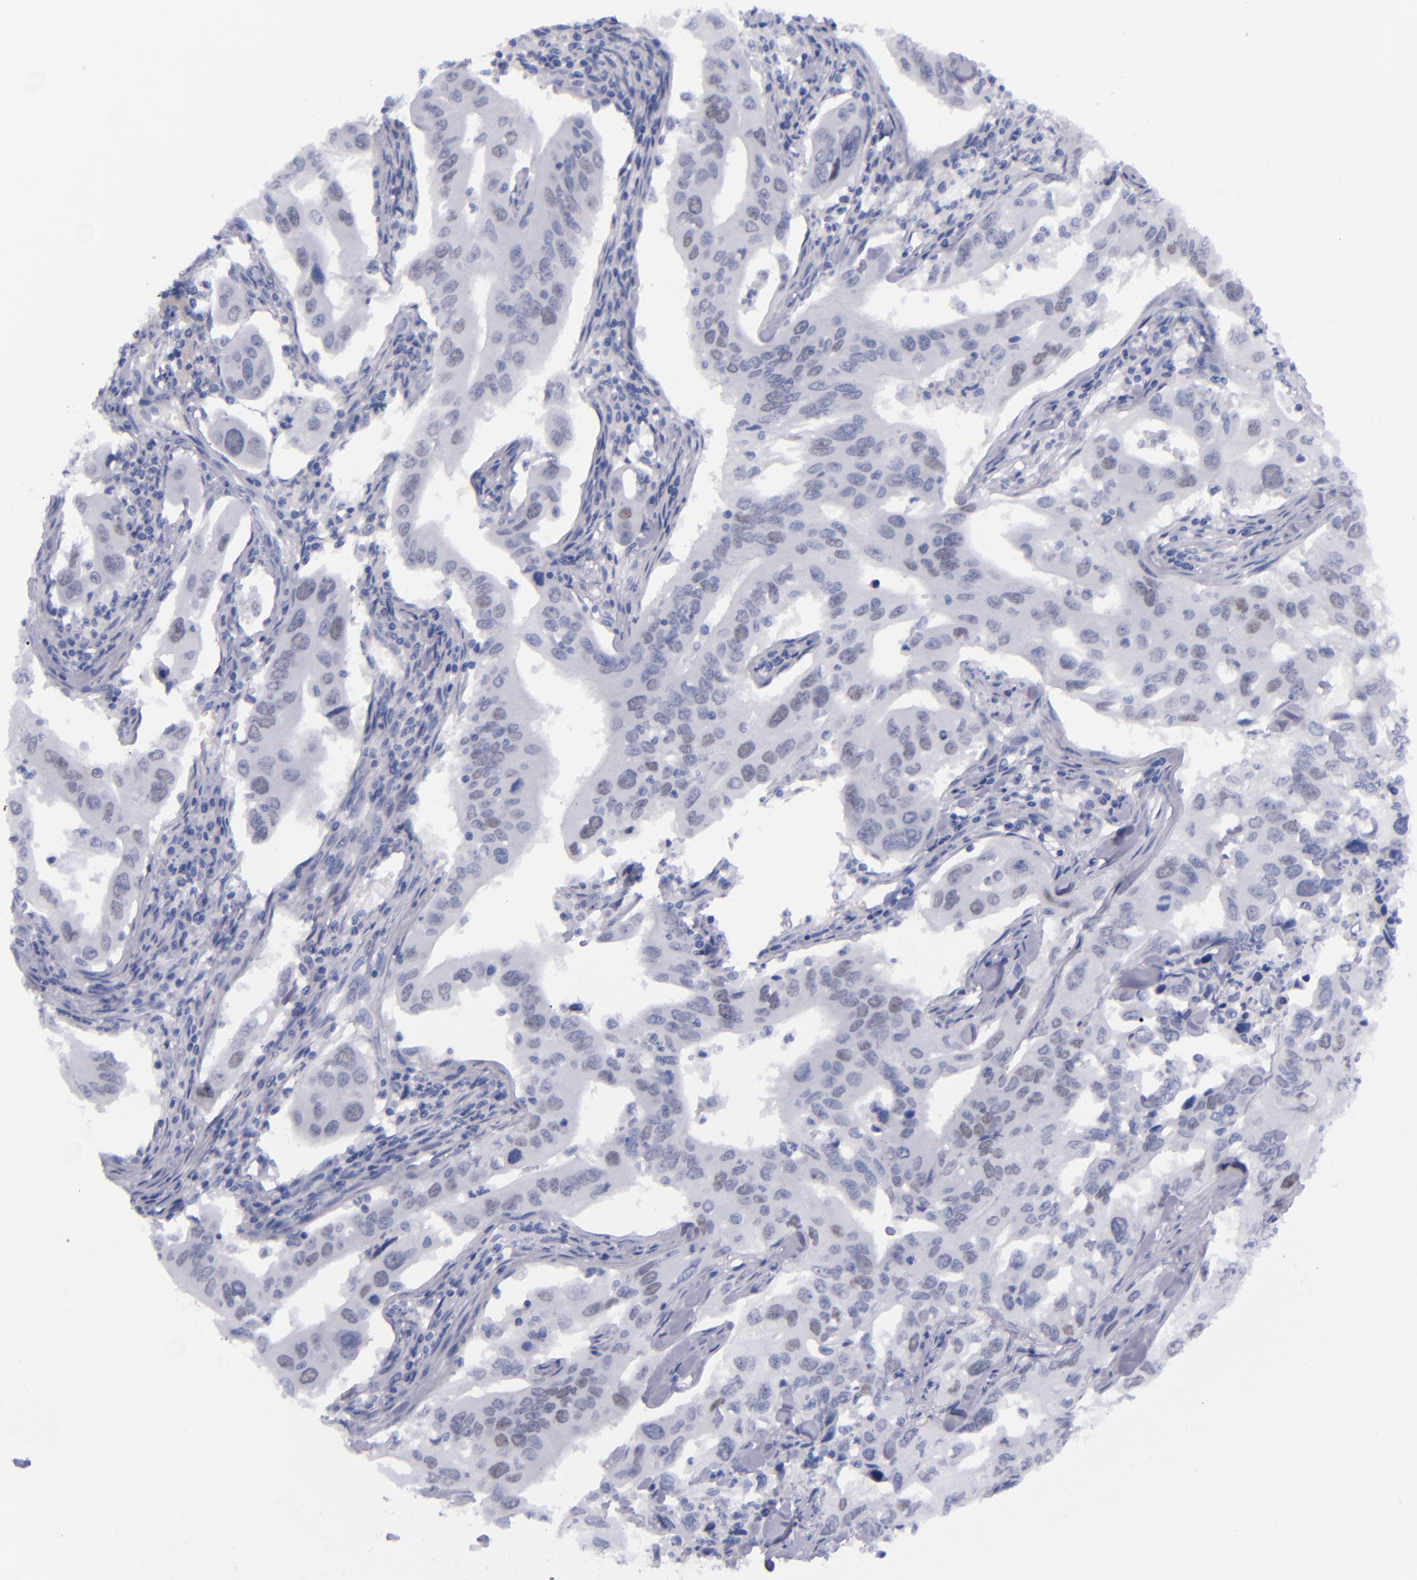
{"staining": {"intensity": "weak", "quantity": "<25%", "location": "nuclear"}, "tissue": "lung cancer", "cell_type": "Tumor cells", "image_type": "cancer", "snomed": [{"axis": "morphology", "description": "Adenocarcinoma, NOS"}, {"axis": "topography", "description": "Lung"}], "caption": "Image shows no significant protein expression in tumor cells of lung cancer (adenocarcinoma).", "gene": "MCM7", "patient": {"sex": "male", "age": 48}}